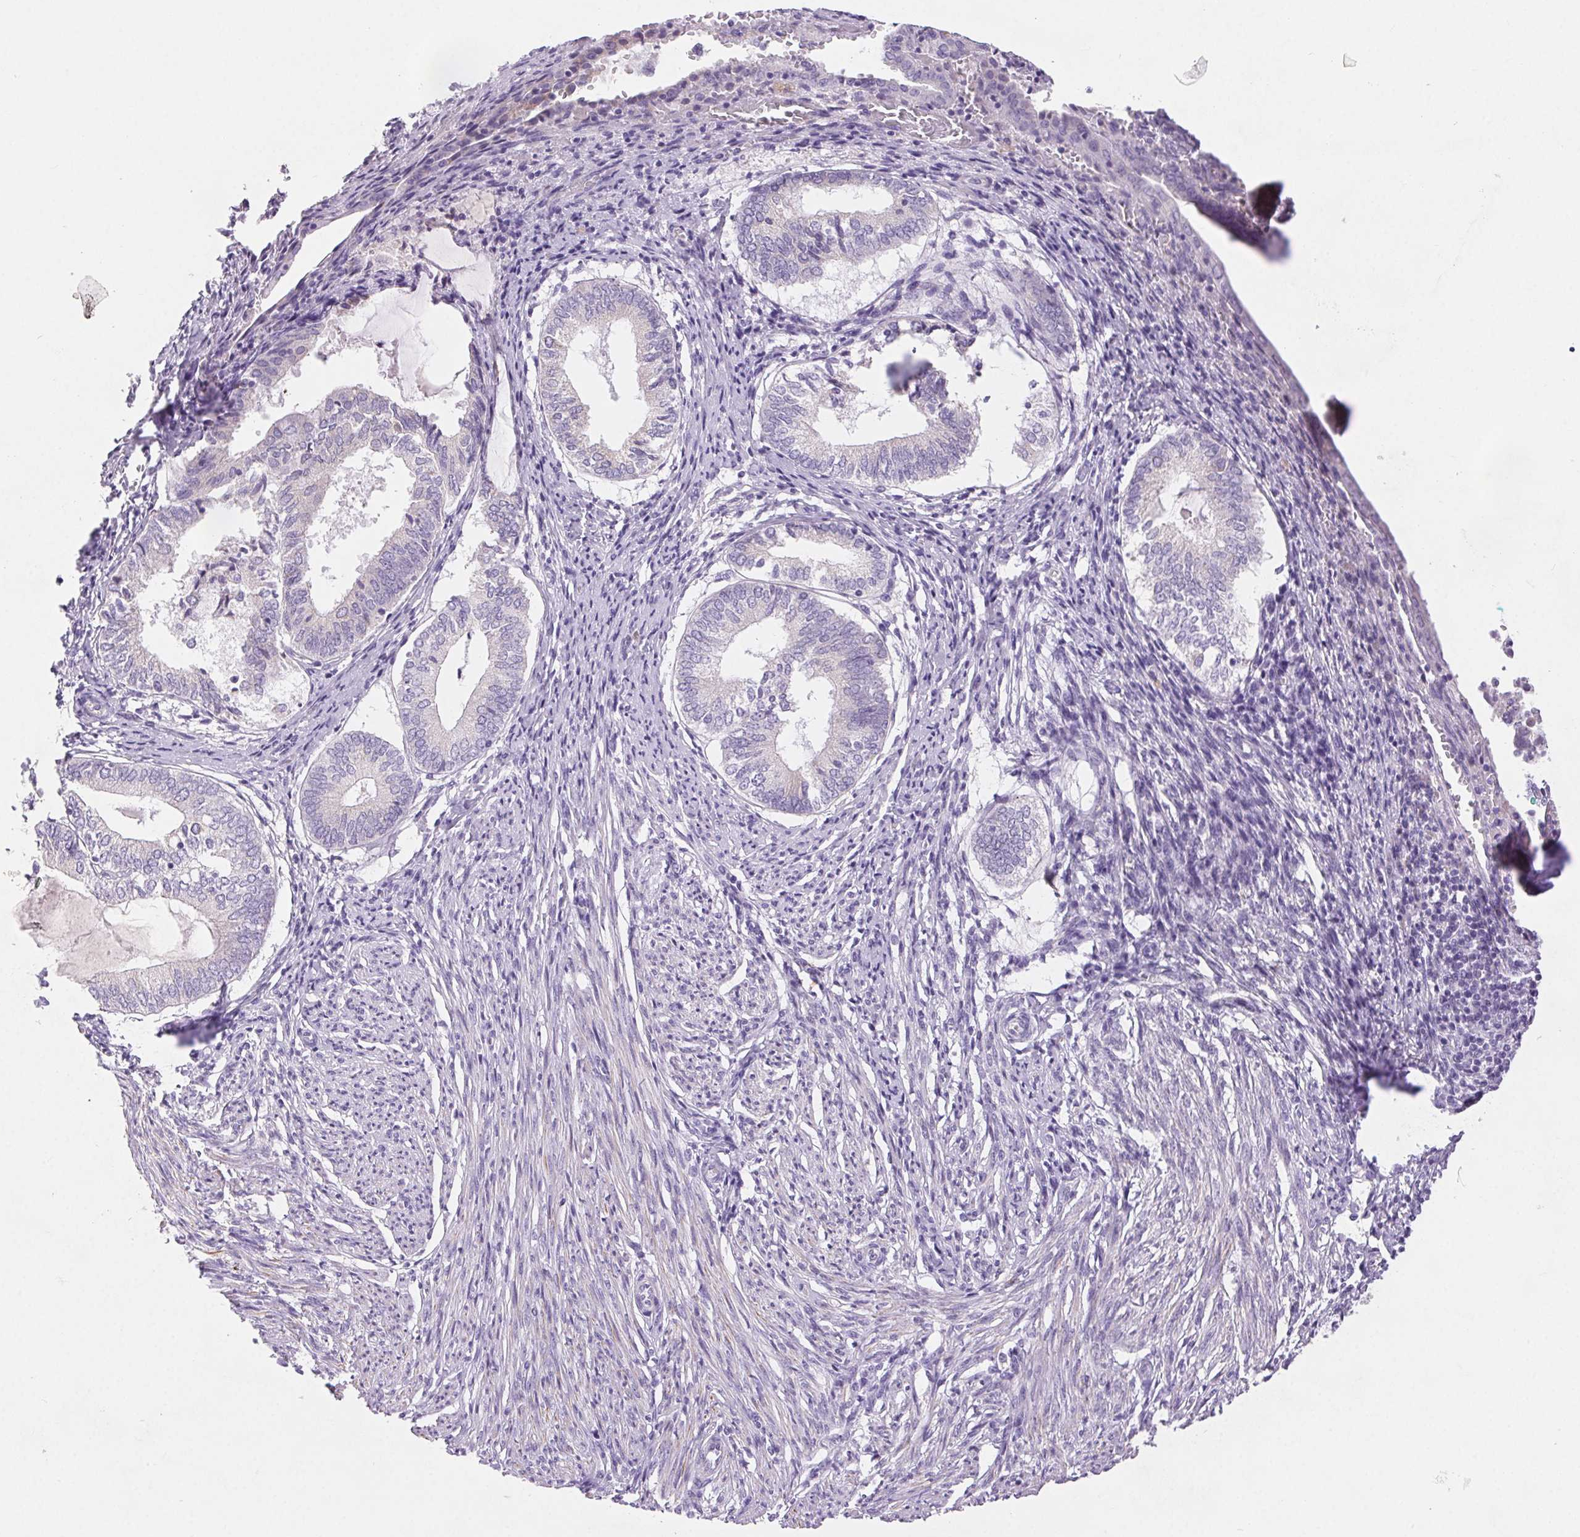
{"staining": {"intensity": "negative", "quantity": "none", "location": "none"}, "tissue": "endometrium", "cell_type": "Cells in endometrial stroma", "image_type": "normal", "snomed": [{"axis": "morphology", "description": "Normal tissue, NOS"}, {"axis": "topography", "description": "Endometrium"}], "caption": "An IHC micrograph of benign endometrium is shown. There is no staining in cells in endometrial stroma of endometrium.", "gene": "ARHGAP11B", "patient": {"sex": "female", "age": 50}}